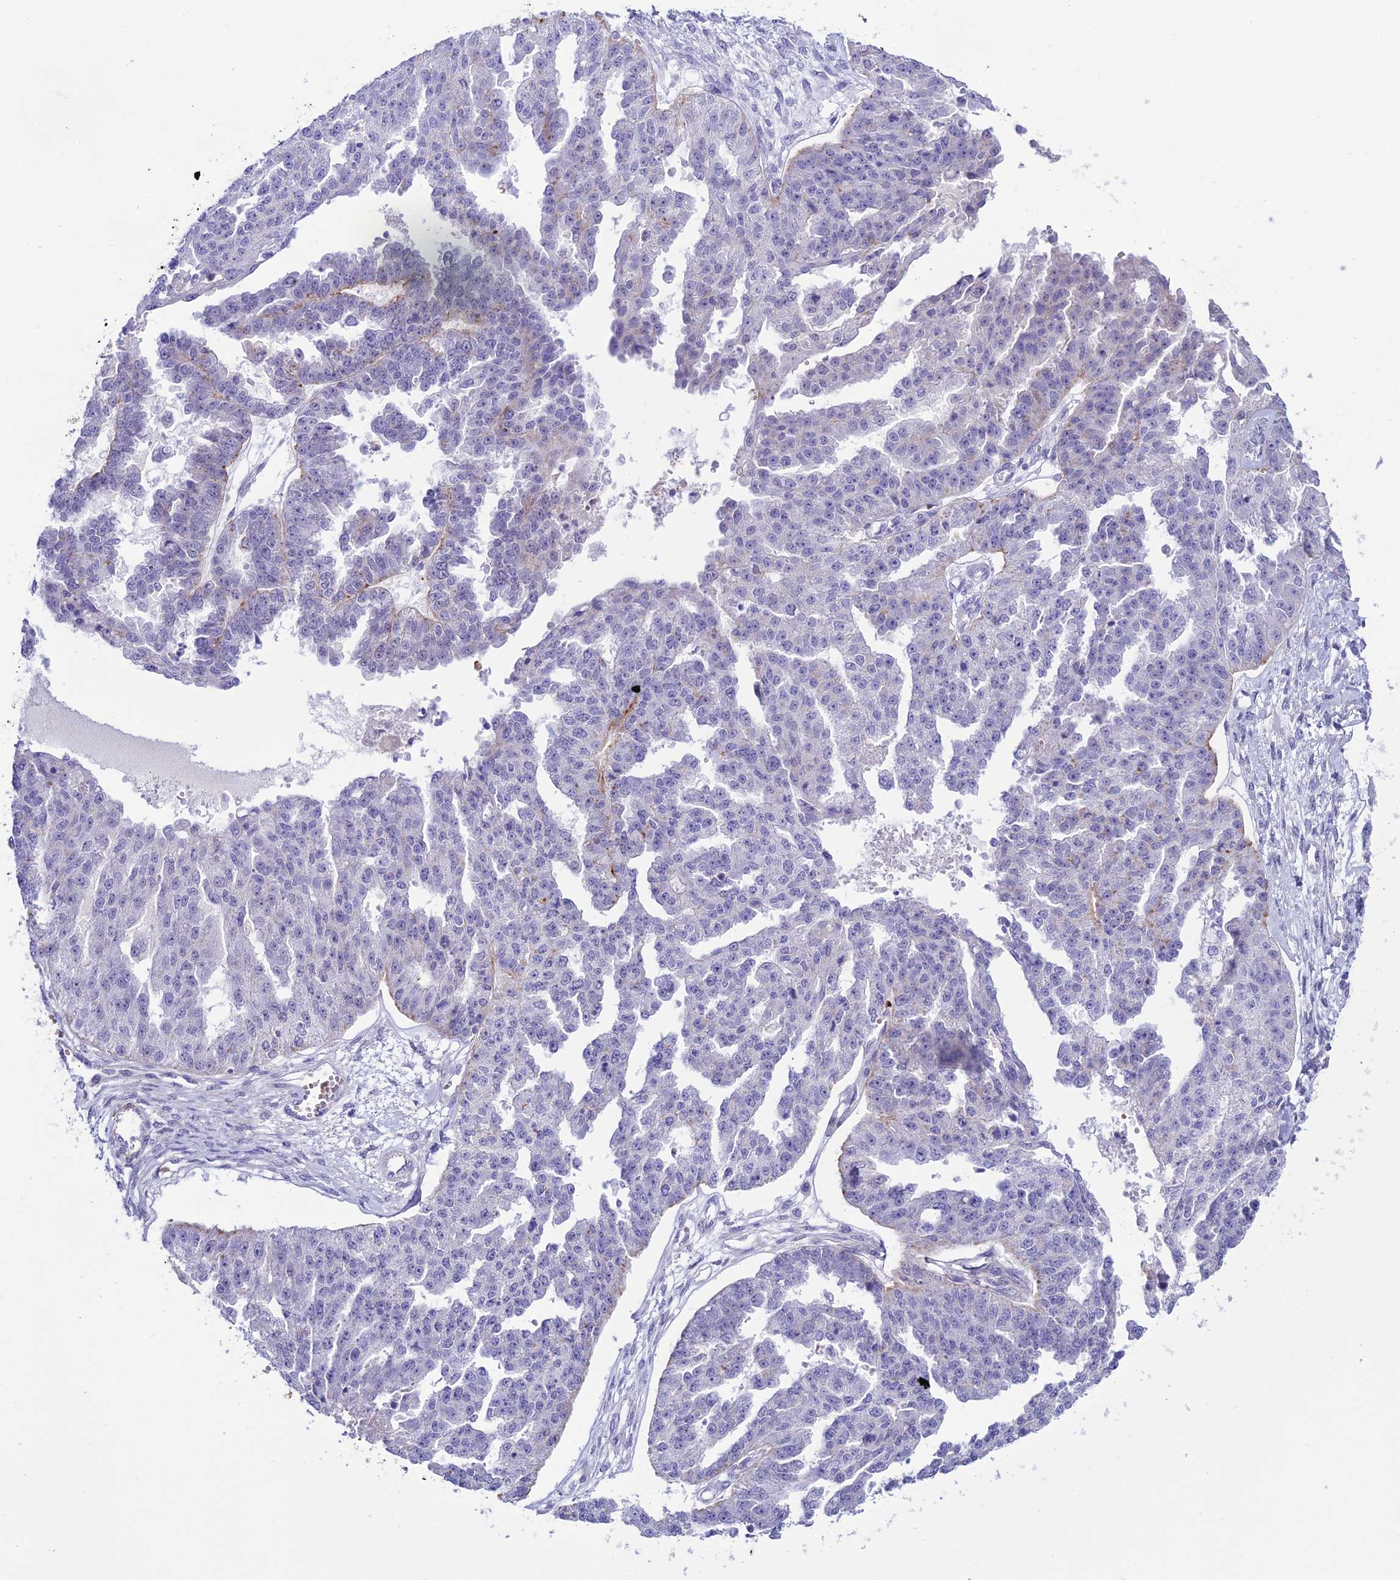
{"staining": {"intensity": "negative", "quantity": "none", "location": "none"}, "tissue": "ovarian cancer", "cell_type": "Tumor cells", "image_type": "cancer", "snomed": [{"axis": "morphology", "description": "Cystadenocarcinoma, serous, NOS"}, {"axis": "topography", "description": "Ovary"}], "caption": "Serous cystadenocarcinoma (ovarian) stained for a protein using immunohistochemistry displays no staining tumor cells.", "gene": "COL6A6", "patient": {"sex": "female", "age": 58}}